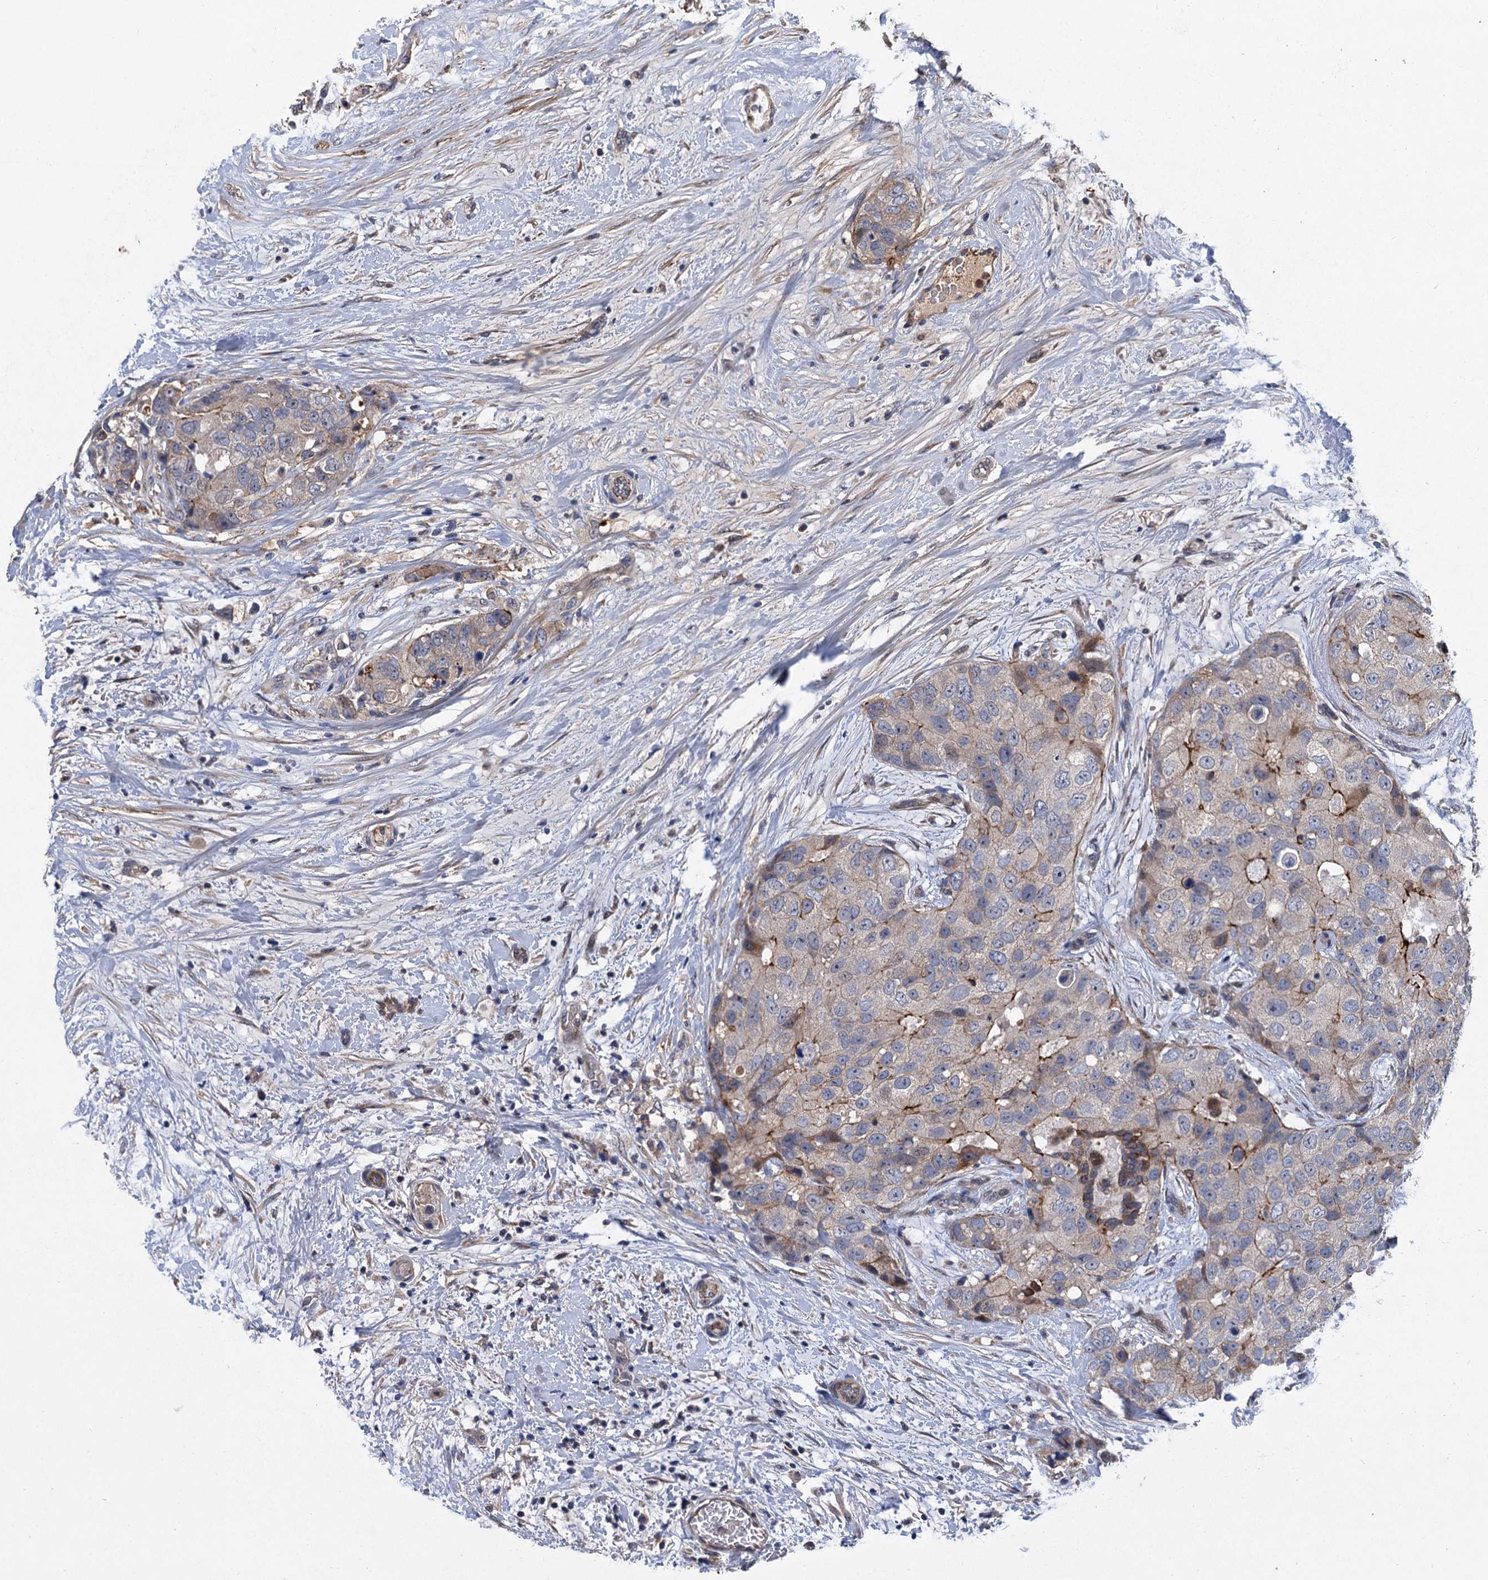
{"staining": {"intensity": "moderate", "quantity": "<25%", "location": "cytoplasmic/membranous"}, "tissue": "breast cancer", "cell_type": "Tumor cells", "image_type": "cancer", "snomed": [{"axis": "morphology", "description": "Duct carcinoma"}, {"axis": "topography", "description": "Breast"}], "caption": "Intraductal carcinoma (breast) stained with a brown dye shows moderate cytoplasmic/membranous positive expression in approximately <25% of tumor cells.", "gene": "TRAF7", "patient": {"sex": "female", "age": 62}}